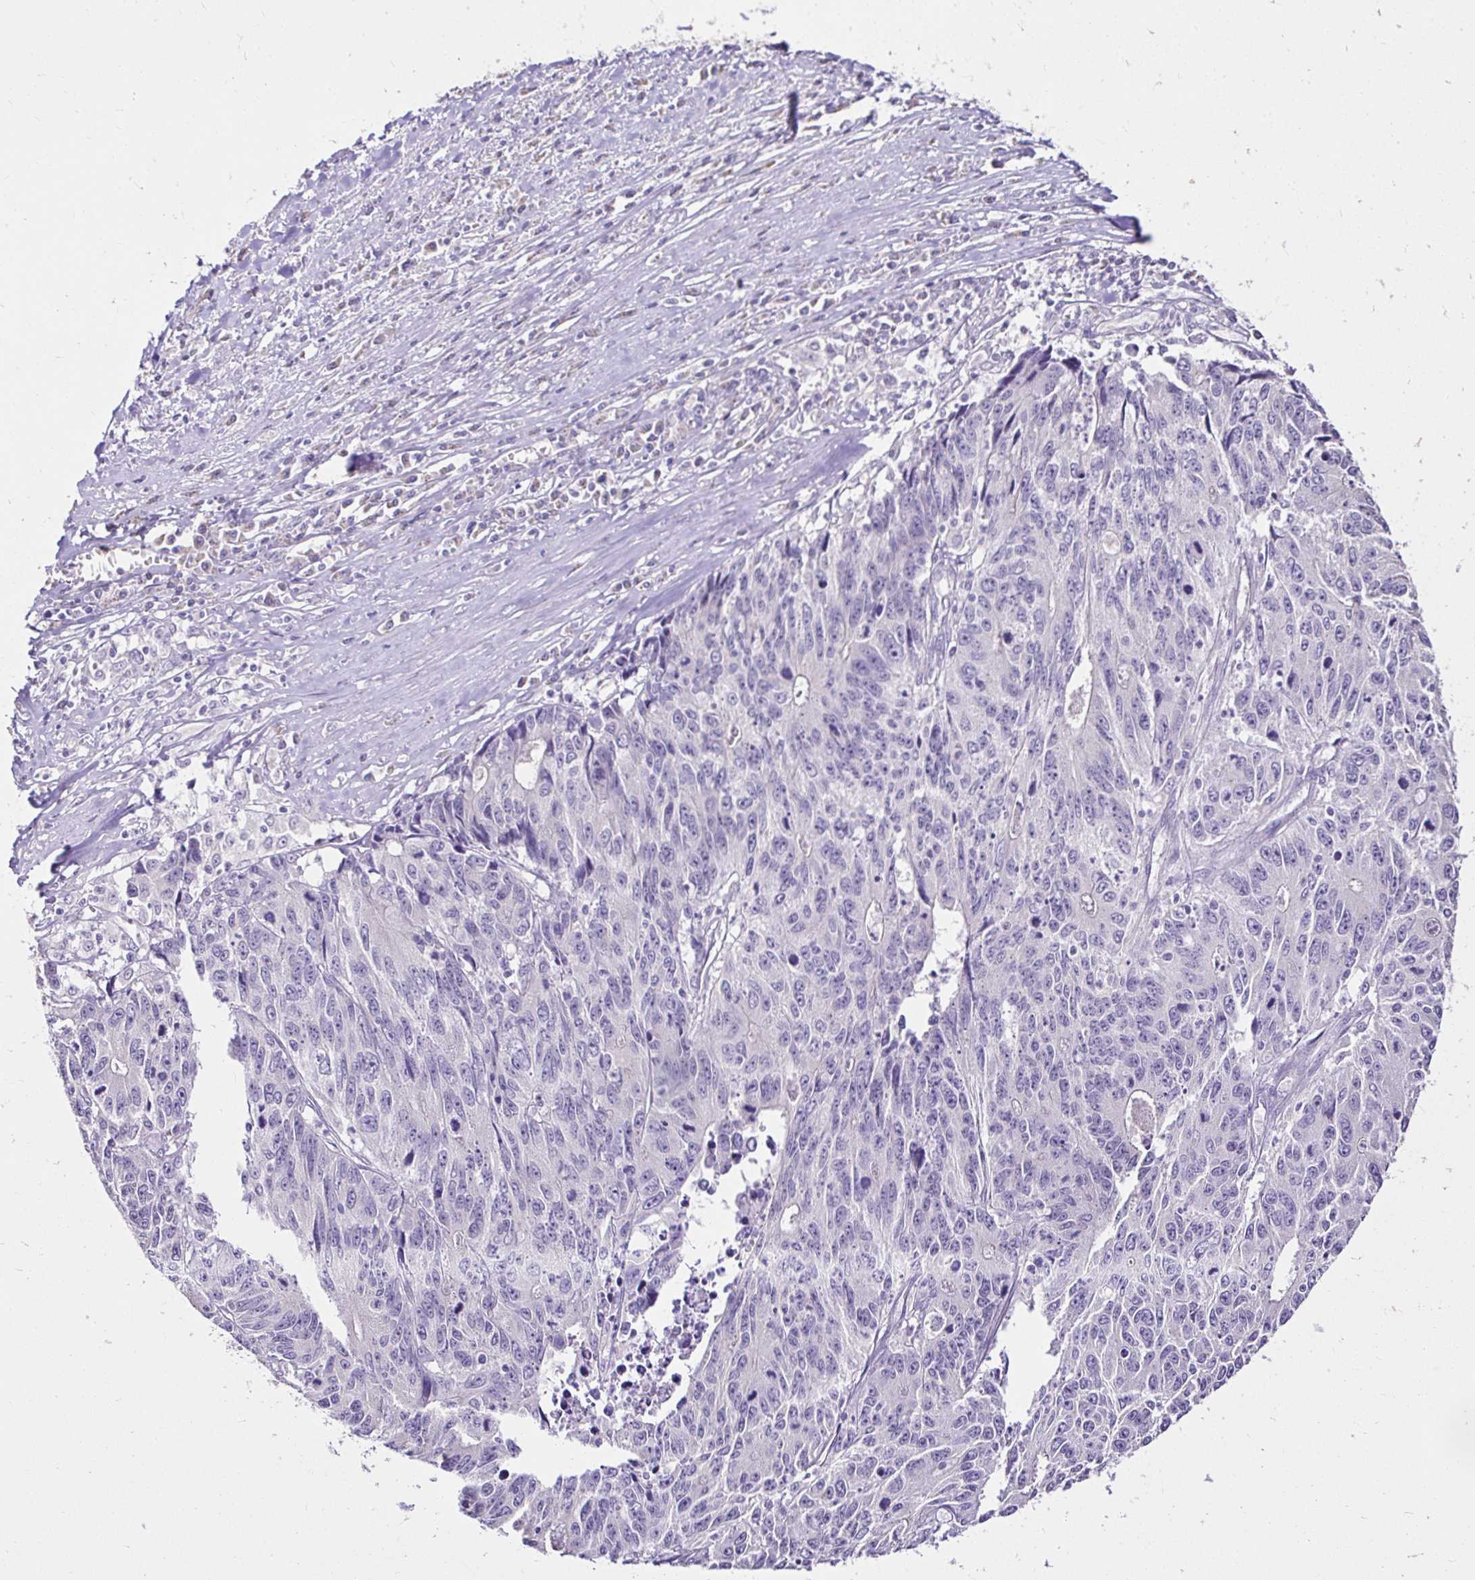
{"staining": {"intensity": "negative", "quantity": "none", "location": "none"}, "tissue": "liver cancer", "cell_type": "Tumor cells", "image_type": "cancer", "snomed": [{"axis": "morphology", "description": "Cholangiocarcinoma"}, {"axis": "topography", "description": "Liver"}], "caption": "Immunohistochemistry of human cholangiocarcinoma (liver) demonstrates no positivity in tumor cells. (DAB (3,3'-diaminobenzidine) immunohistochemistry visualized using brightfield microscopy, high magnification).", "gene": "KIAA1210", "patient": {"sex": "male", "age": 65}}